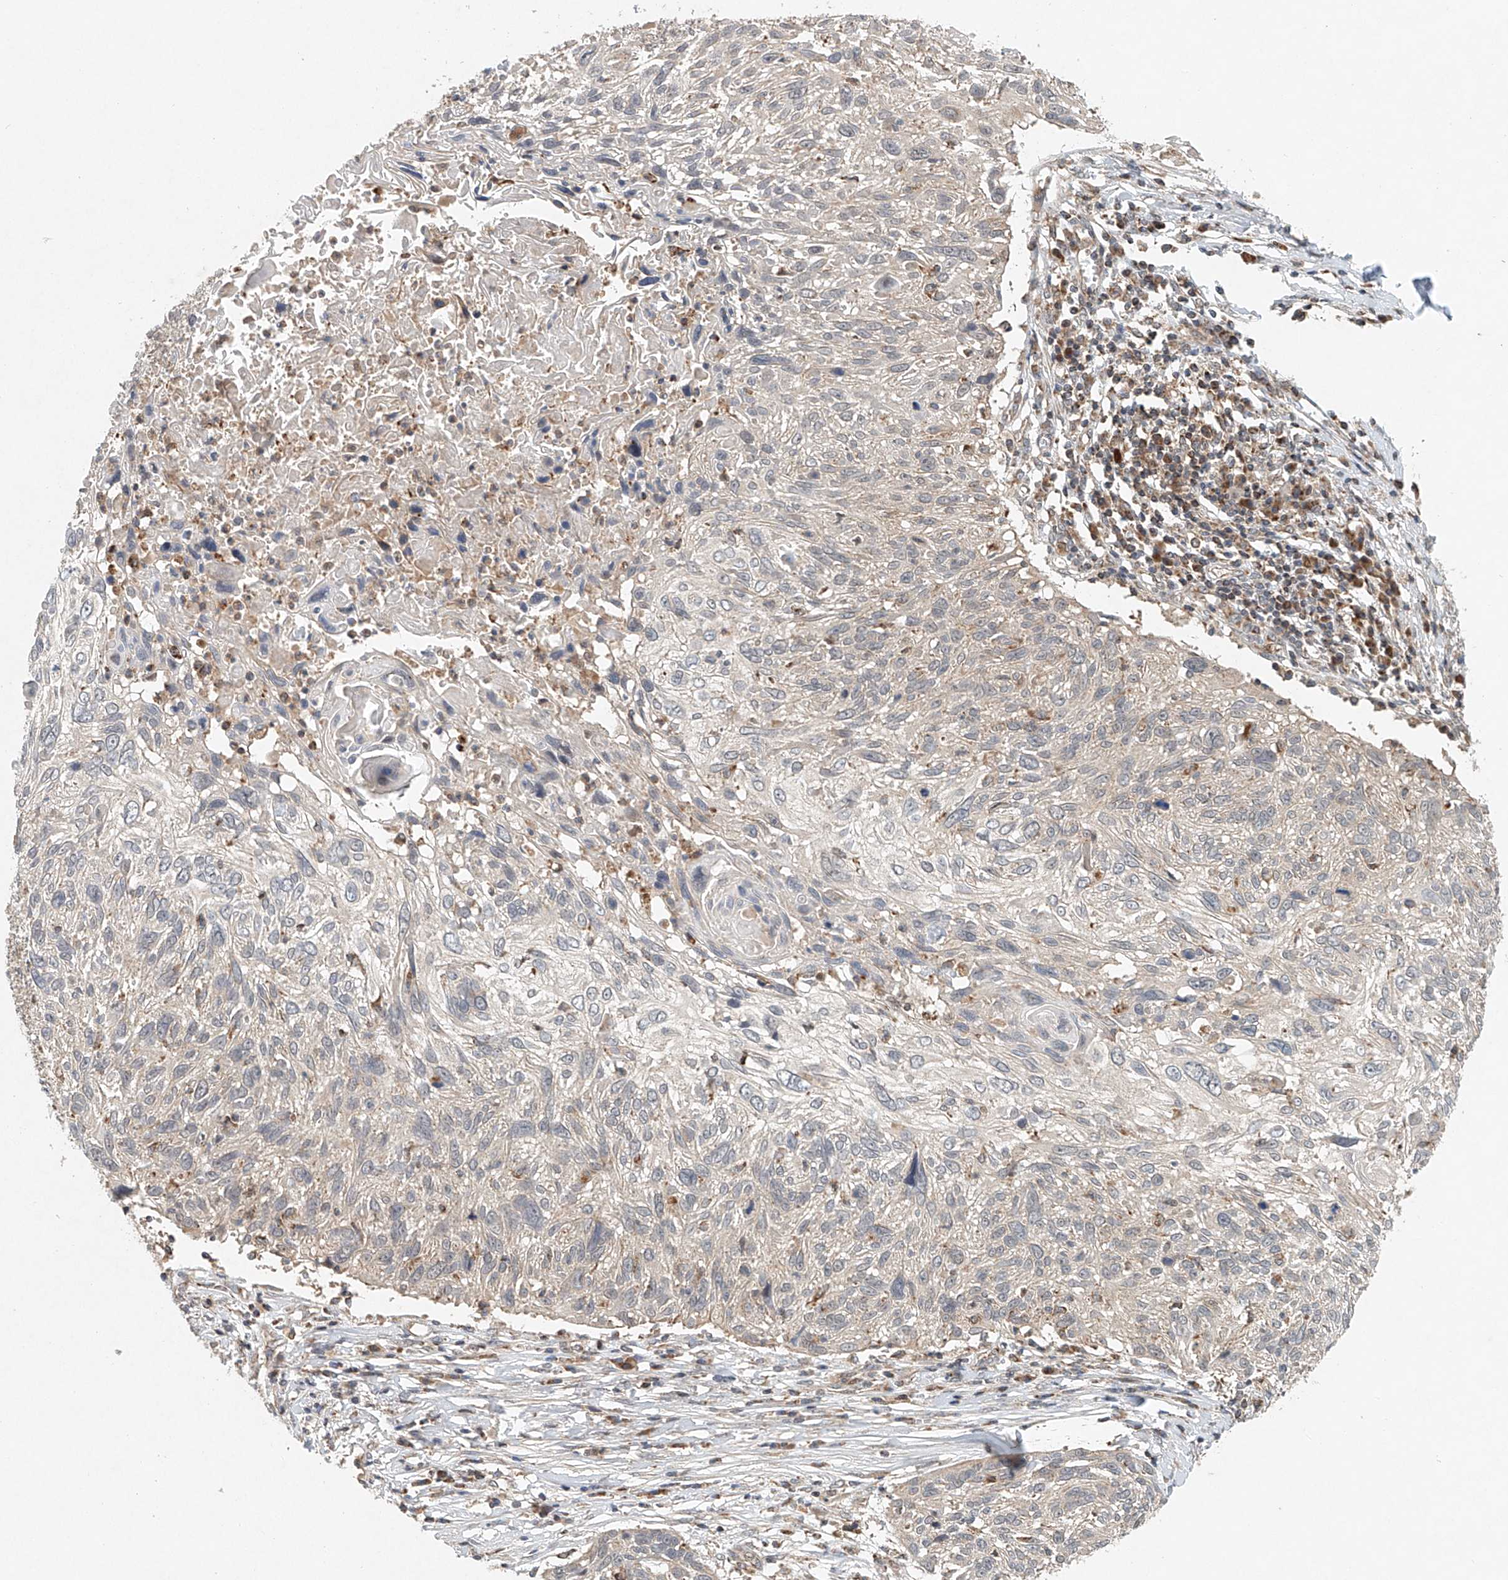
{"staining": {"intensity": "negative", "quantity": "none", "location": "none"}, "tissue": "cervical cancer", "cell_type": "Tumor cells", "image_type": "cancer", "snomed": [{"axis": "morphology", "description": "Squamous cell carcinoma, NOS"}, {"axis": "topography", "description": "Cervix"}], "caption": "IHC micrograph of cervical cancer stained for a protein (brown), which reveals no positivity in tumor cells.", "gene": "DCAF11", "patient": {"sex": "female", "age": 51}}